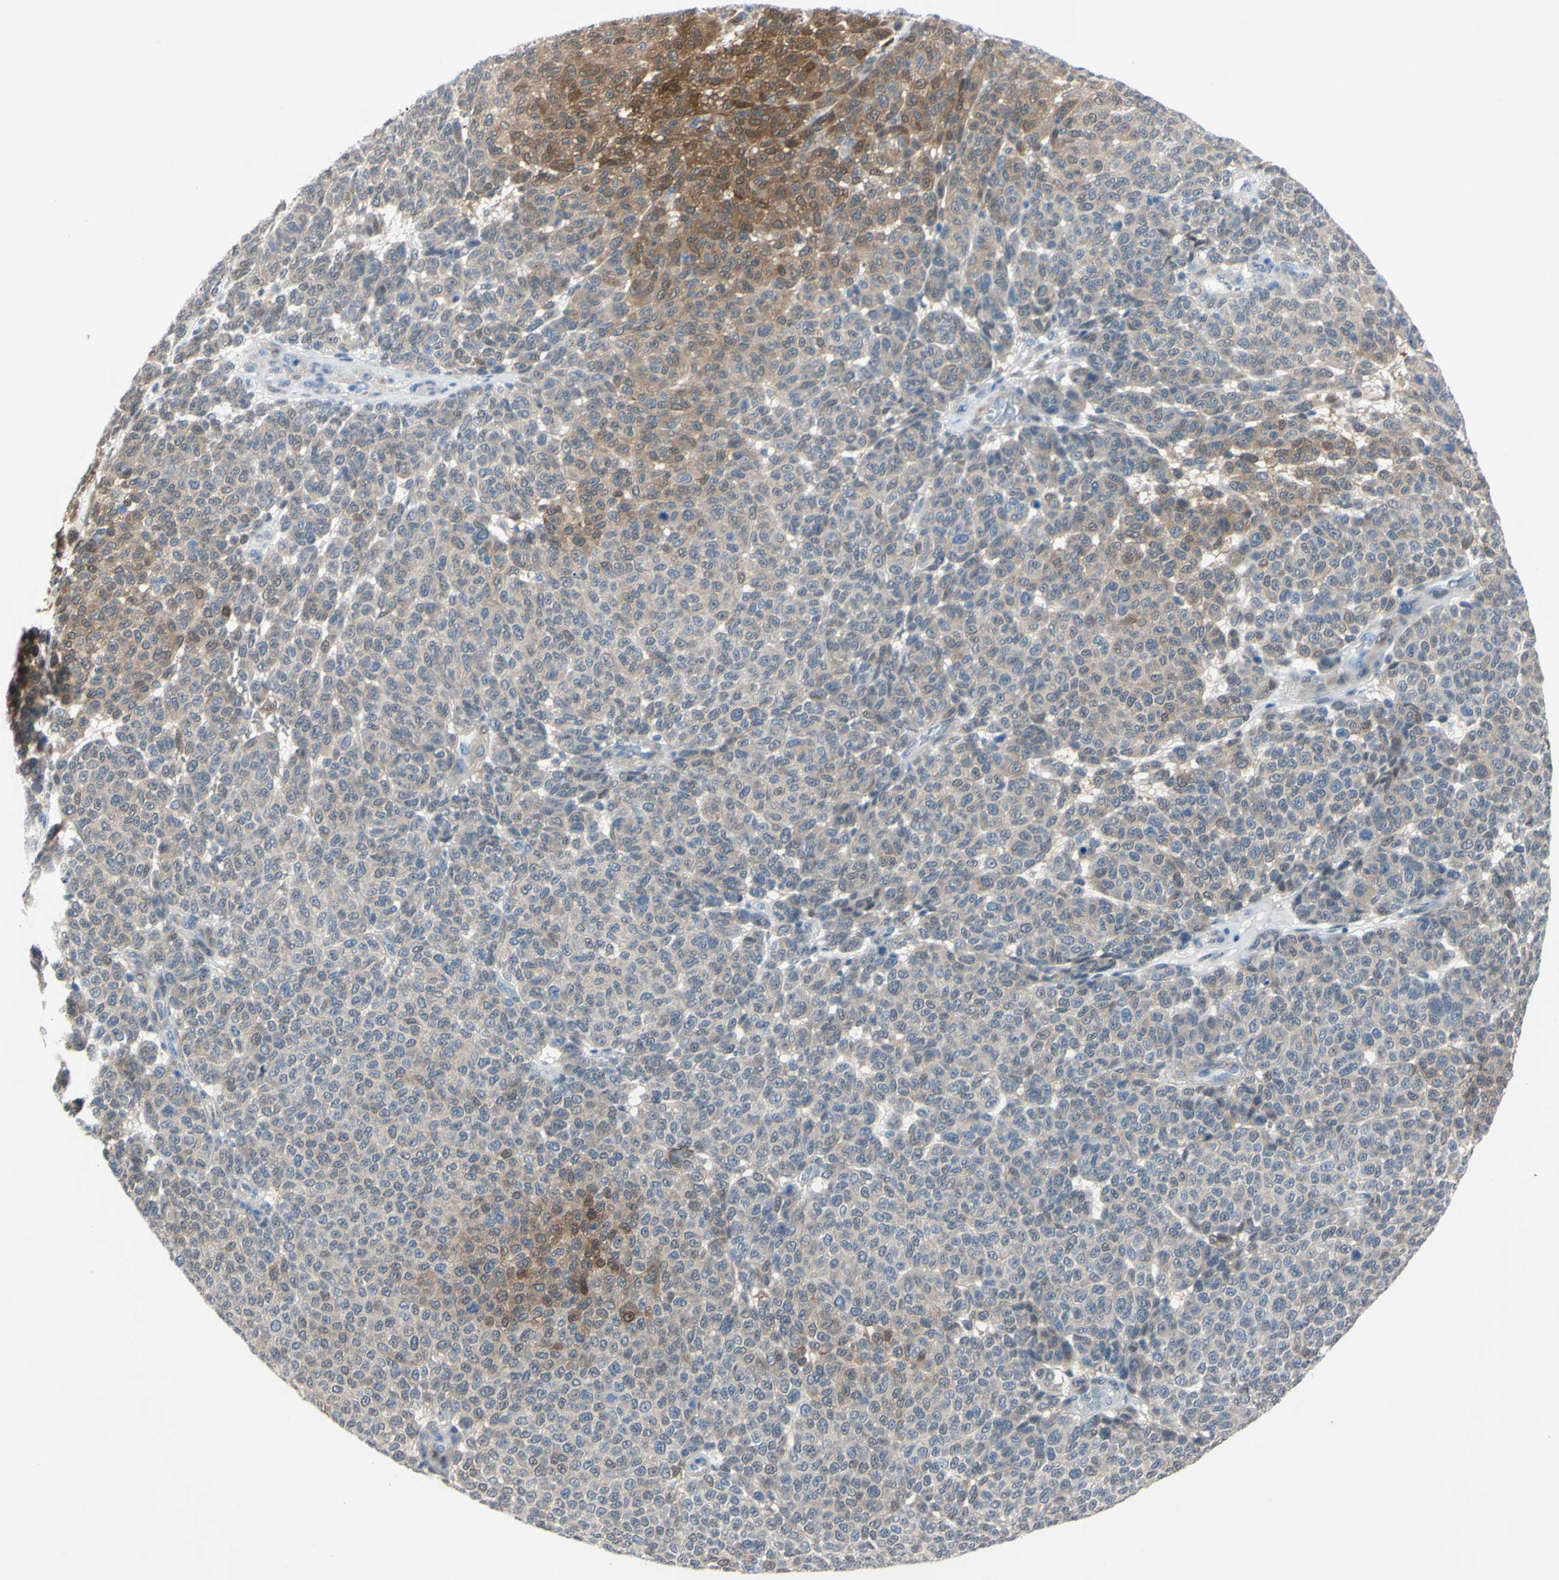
{"staining": {"intensity": "moderate", "quantity": "<25%", "location": "cytoplasmic/membranous,nuclear"}, "tissue": "melanoma", "cell_type": "Tumor cells", "image_type": "cancer", "snomed": [{"axis": "morphology", "description": "Malignant melanoma, NOS"}, {"axis": "topography", "description": "Skin"}], "caption": "Human melanoma stained for a protein (brown) exhibits moderate cytoplasmic/membranous and nuclear positive staining in about <25% of tumor cells.", "gene": "NOL3", "patient": {"sex": "male", "age": 59}}